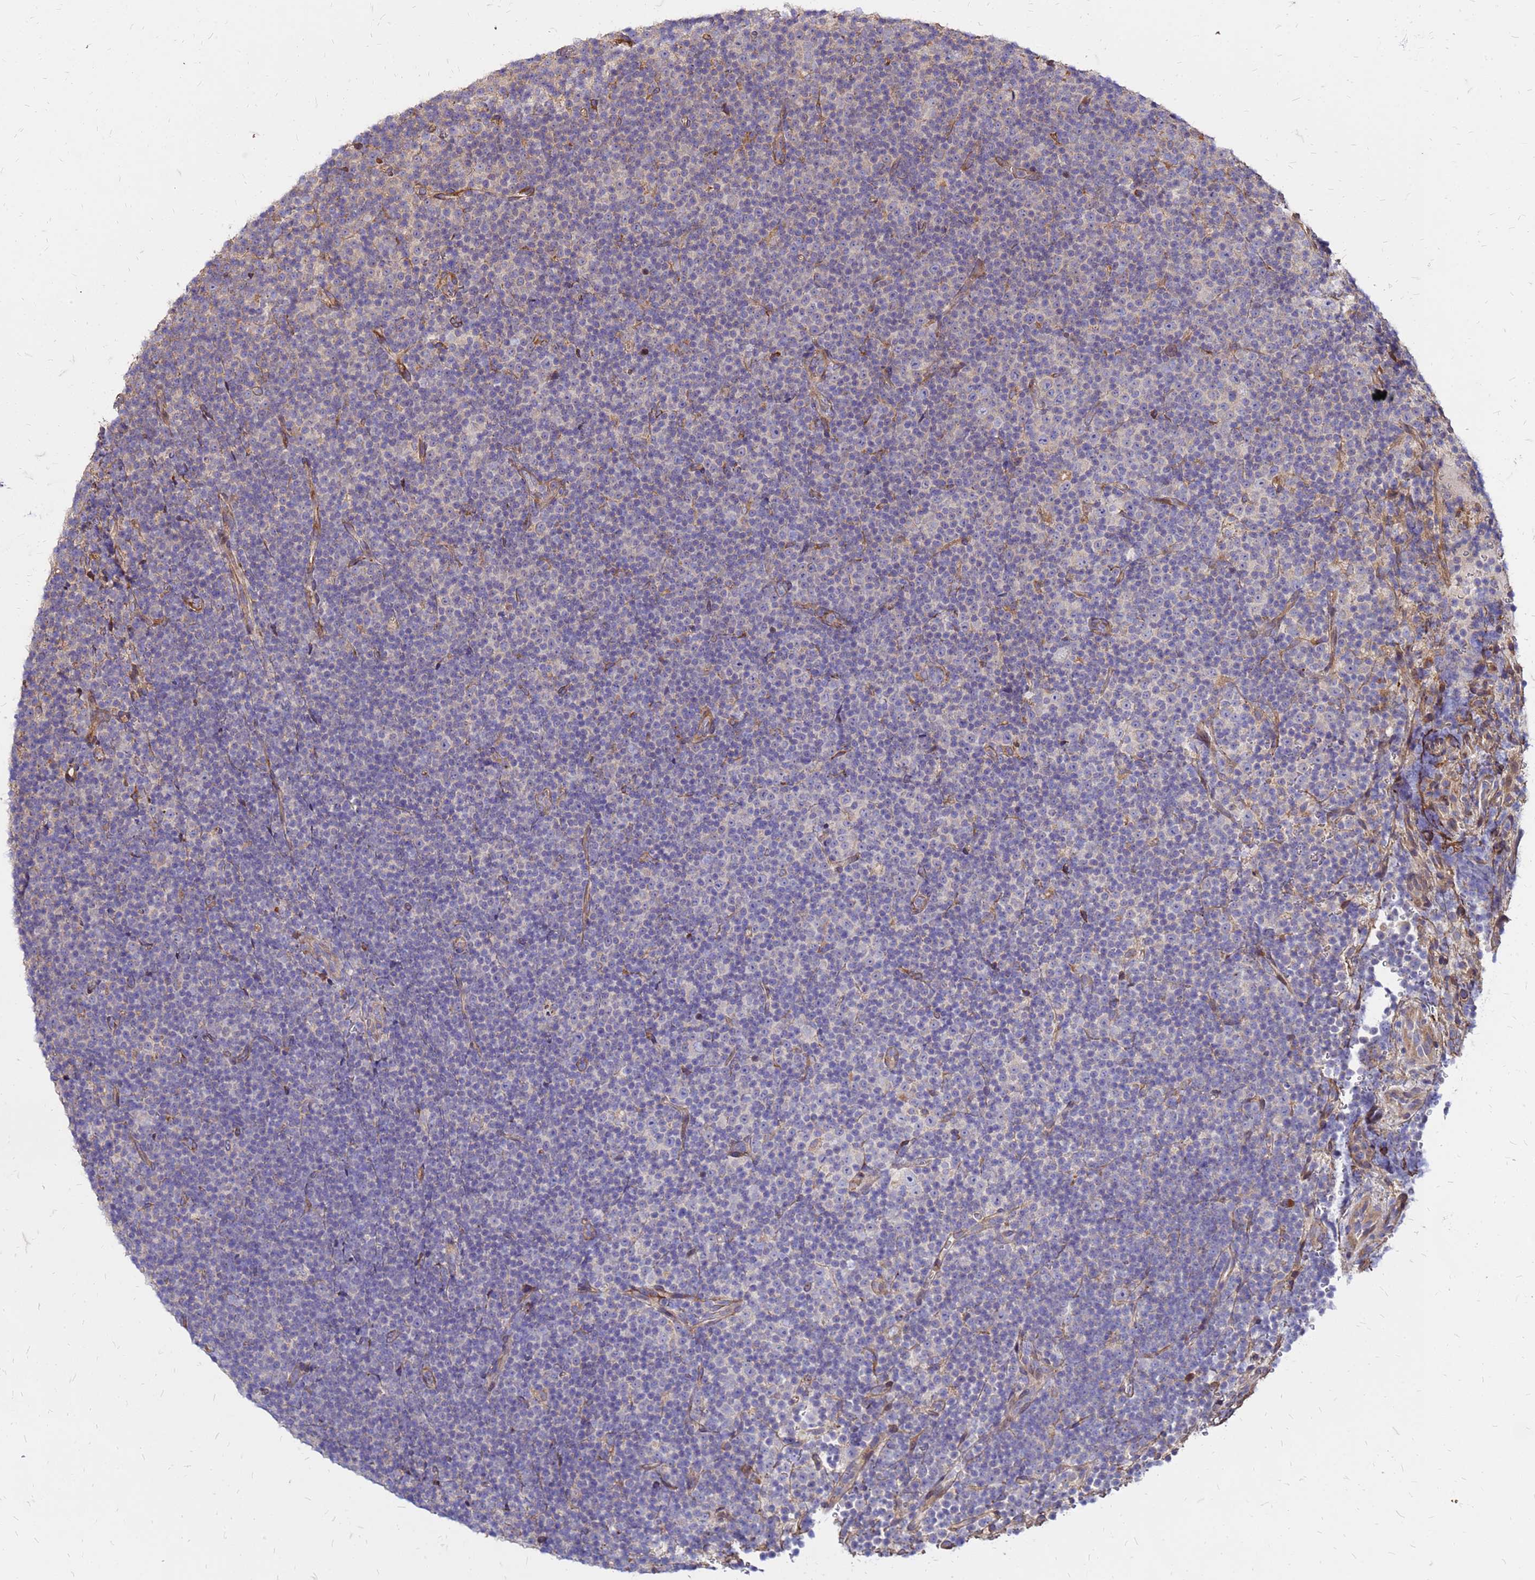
{"staining": {"intensity": "negative", "quantity": "none", "location": "none"}, "tissue": "lymphoma", "cell_type": "Tumor cells", "image_type": "cancer", "snomed": [{"axis": "morphology", "description": "Malignant lymphoma, non-Hodgkin's type, Low grade"}, {"axis": "topography", "description": "Lymph node"}], "caption": "An image of lymphoma stained for a protein displays no brown staining in tumor cells.", "gene": "VMO1", "patient": {"sex": "female", "age": 67}}